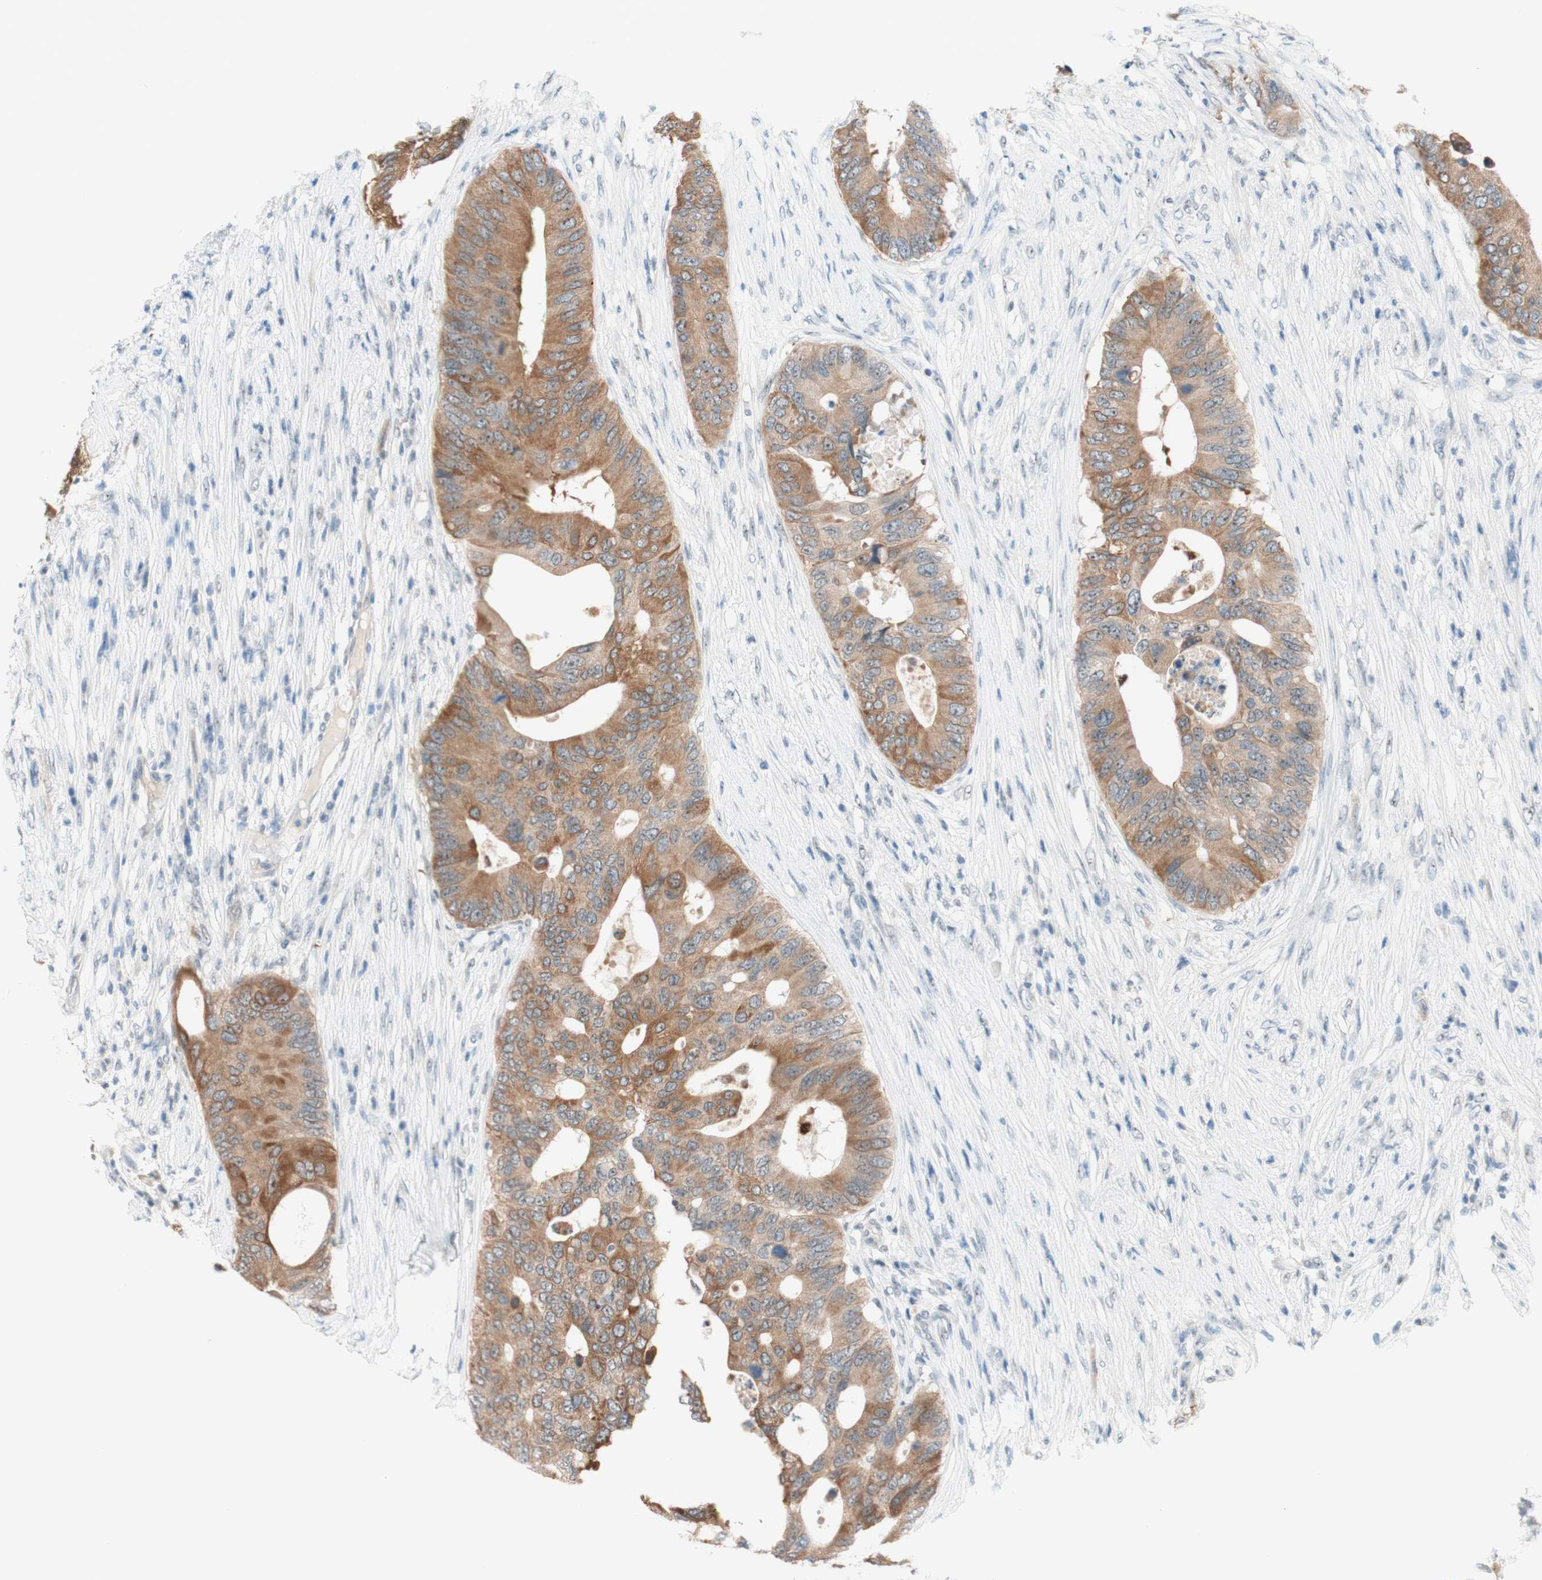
{"staining": {"intensity": "weak", "quantity": ">75%", "location": "cytoplasmic/membranous"}, "tissue": "colorectal cancer", "cell_type": "Tumor cells", "image_type": "cancer", "snomed": [{"axis": "morphology", "description": "Adenocarcinoma, NOS"}, {"axis": "topography", "description": "Colon"}], "caption": "Colorectal adenocarcinoma stained for a protein (brown) shows weak cytoplasmic/membranous positive expression in about >75% of tumor cells.", "gene": "JPH1", "patient": {"sex": "male", "age": 71}}